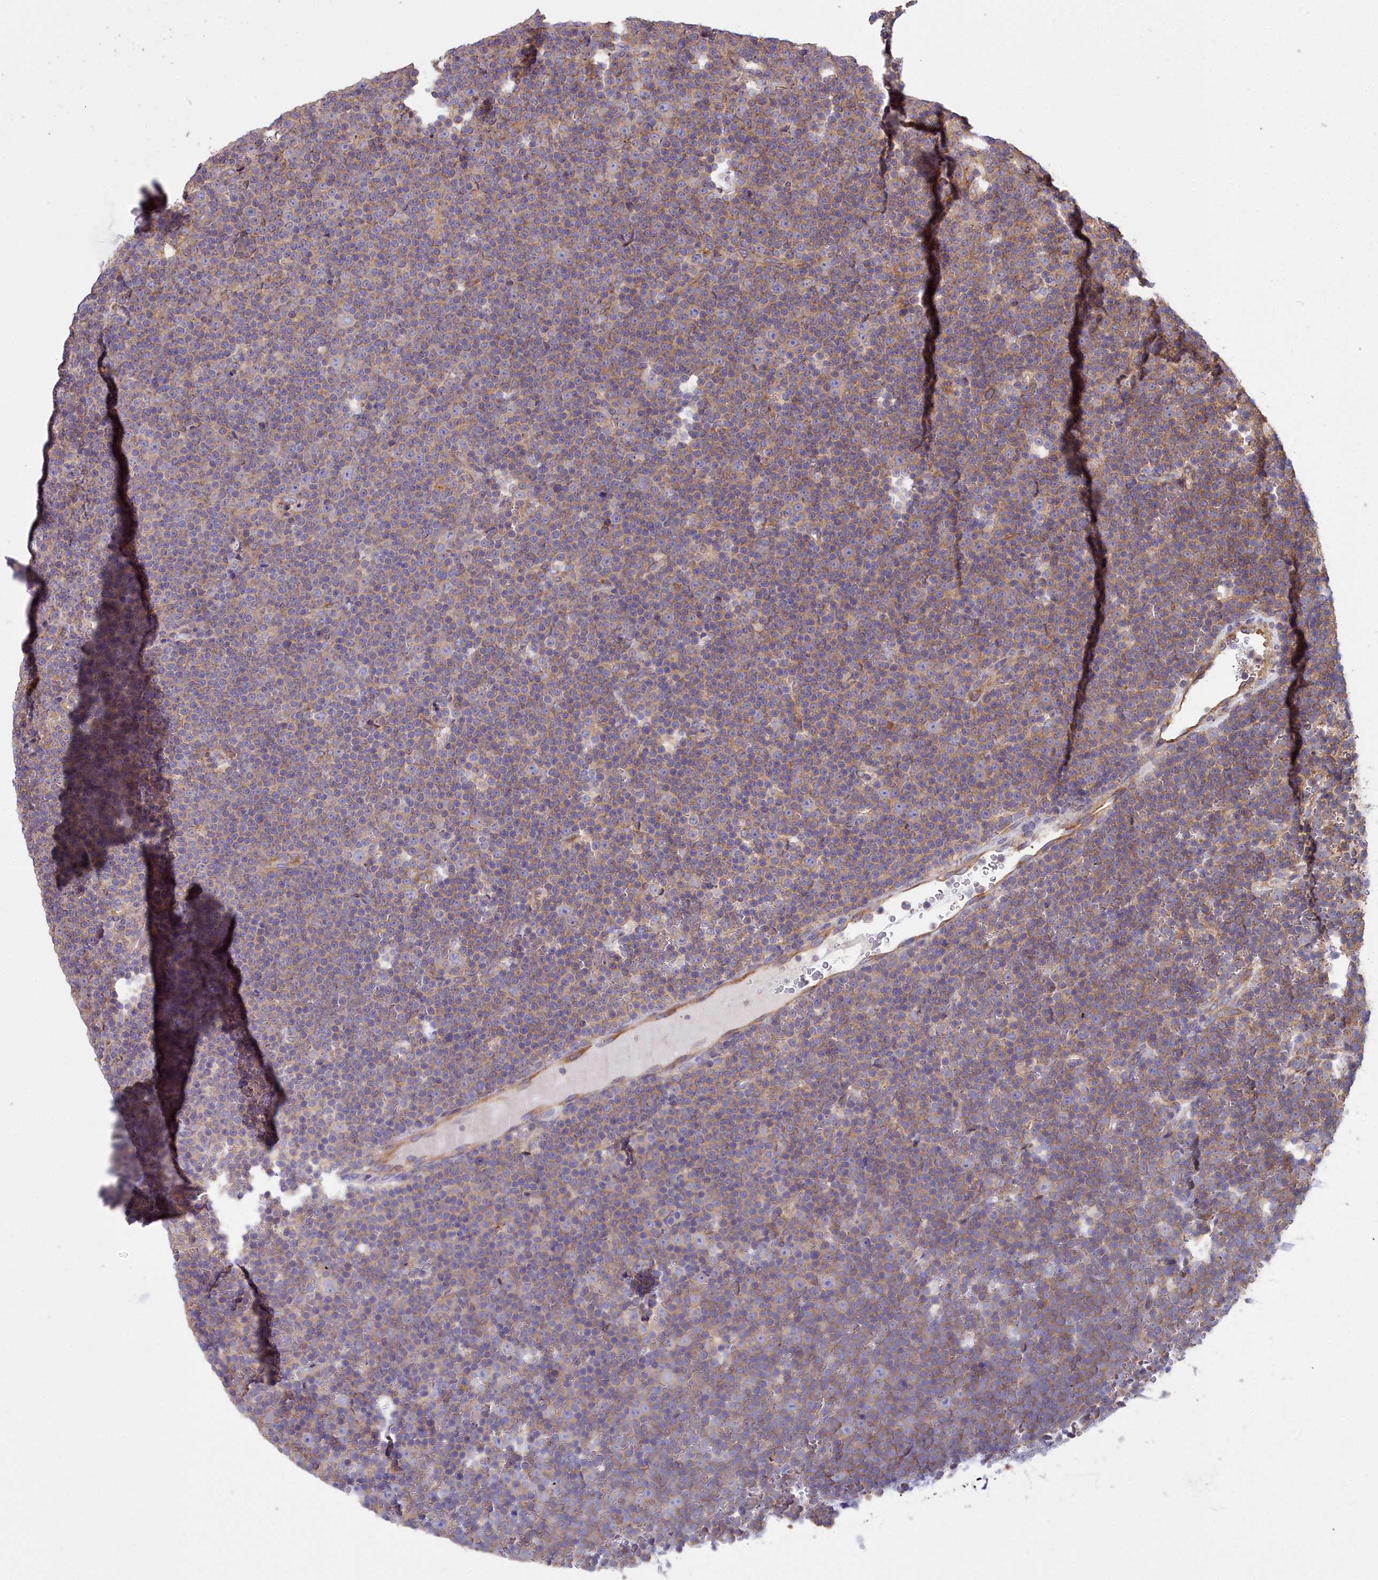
{"staining": {"intensity": "weak", "quantity": "25%-75%", "location": "cytoplasmic/membranous"}, "tissue": "lymphoma", "cell_type": "Tumor cells", "image_type": "cancer", "snomed": [{"axis": "morphology", "description": "Malignant lymphoma, non-Hodgkin's type, Low grade"}, {"axis": "topography", "description": "Lymph node"}], "caption": "Protein staining exhibits weak cytoplasmic/membranous positivity in approximately 25%-75% of tumor cells in low-grade malignant lymphoma, non-Hodgkin's type.", "gene": "DCTN3", "patient": {"sex": "female", "age": 67}}